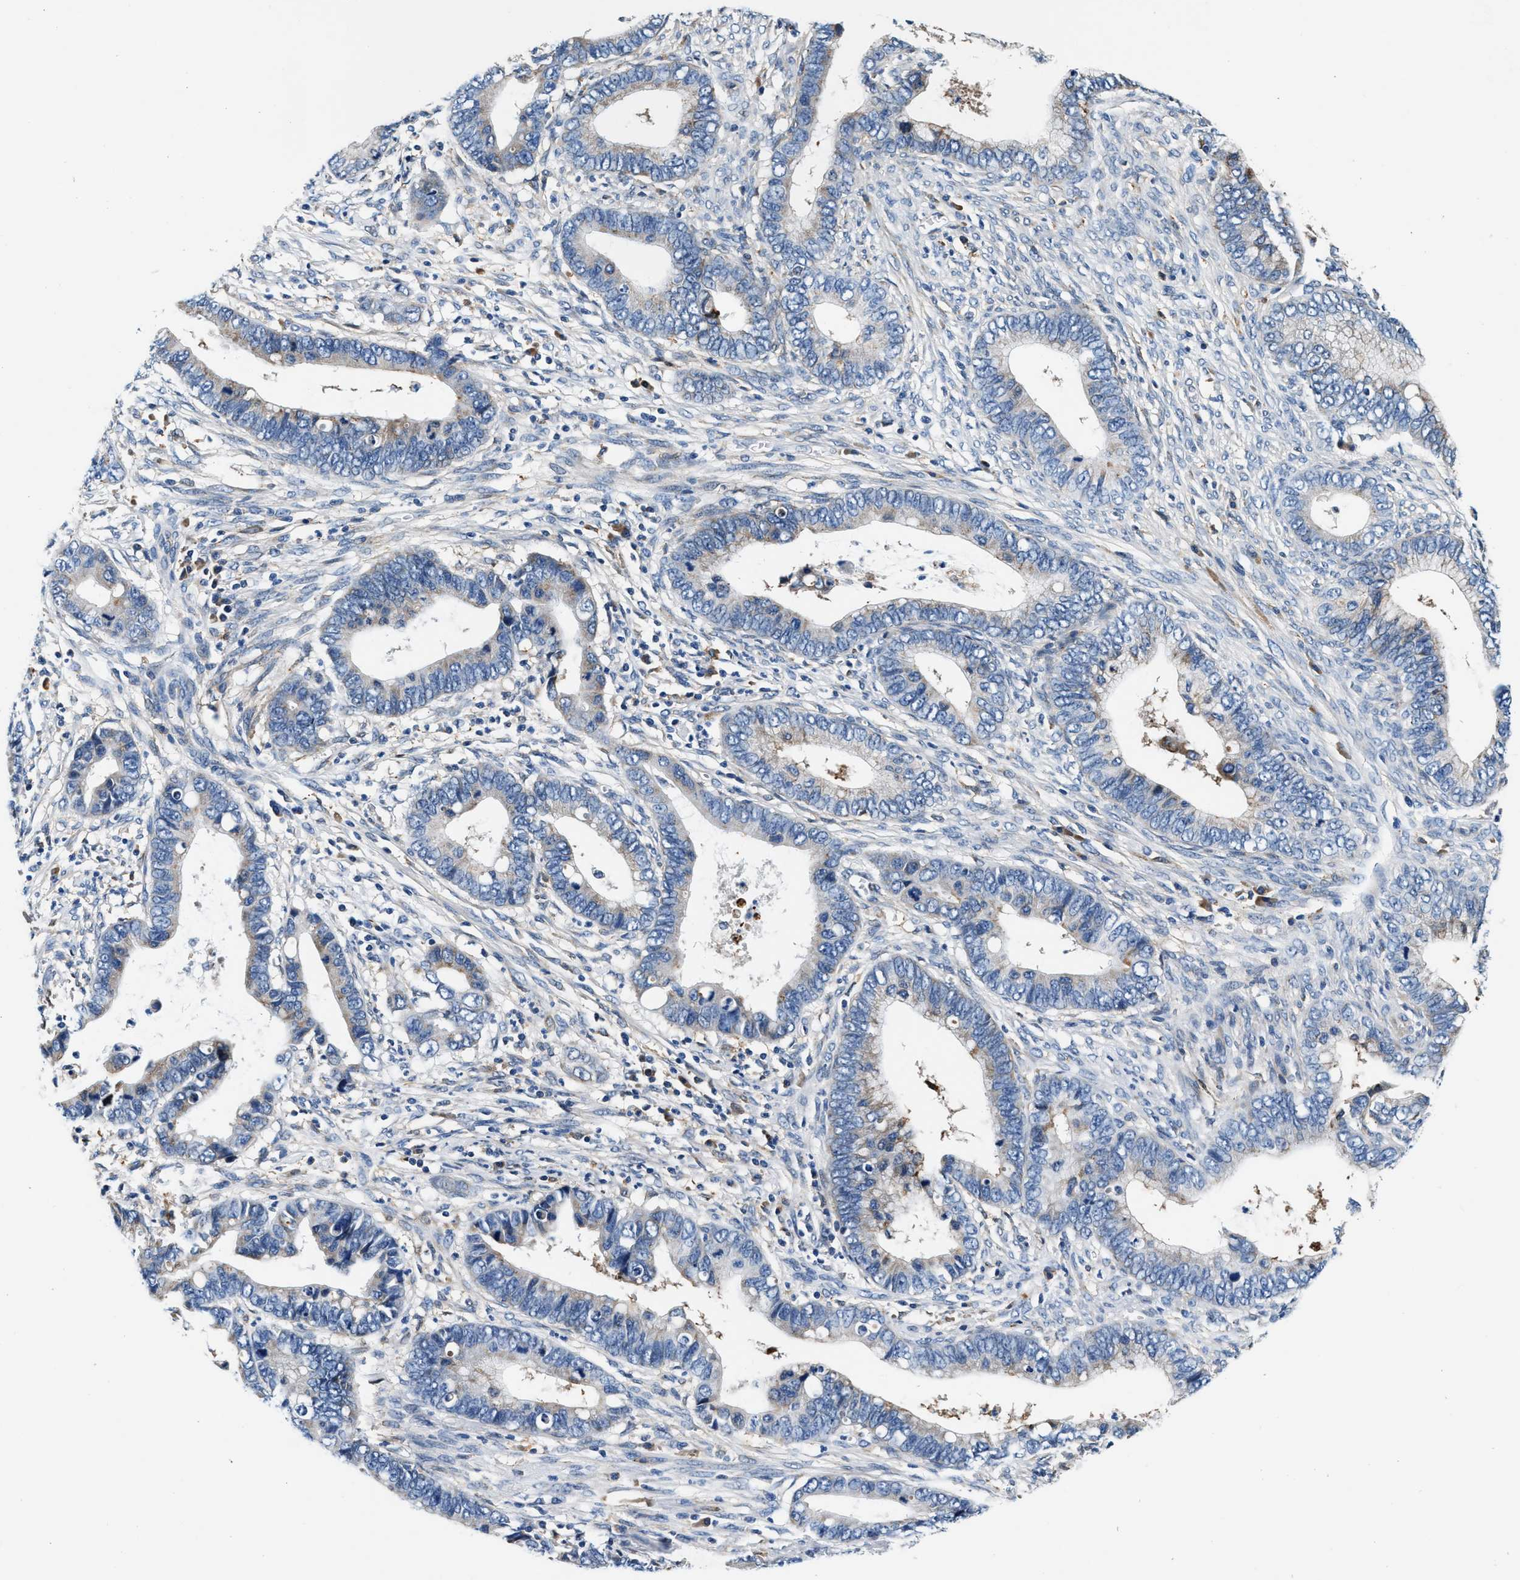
{"staining": {"intensity": "weak", "quantity": "<25%", "location": "cytoplasmic/membranous"}, "tissue": "cervical cancer", "cell_type": "Tumor cells", "image_type": "cancer", "snomed": [{"axis": "morphology", "description": "Adenocarcinoma, NOS"}, {"axis": "topography", "description": "Cervix"}], "caption": "Photomicrograph shows no protein staining in tumor cells of adenocarcinoma (cervical) tissue. The staining is performed using DAB brown chromogen with nuclei counter-stained in using hematoxylin.", "gene": "SLFN11", "patient": {"sex": "female", "age": 44}}